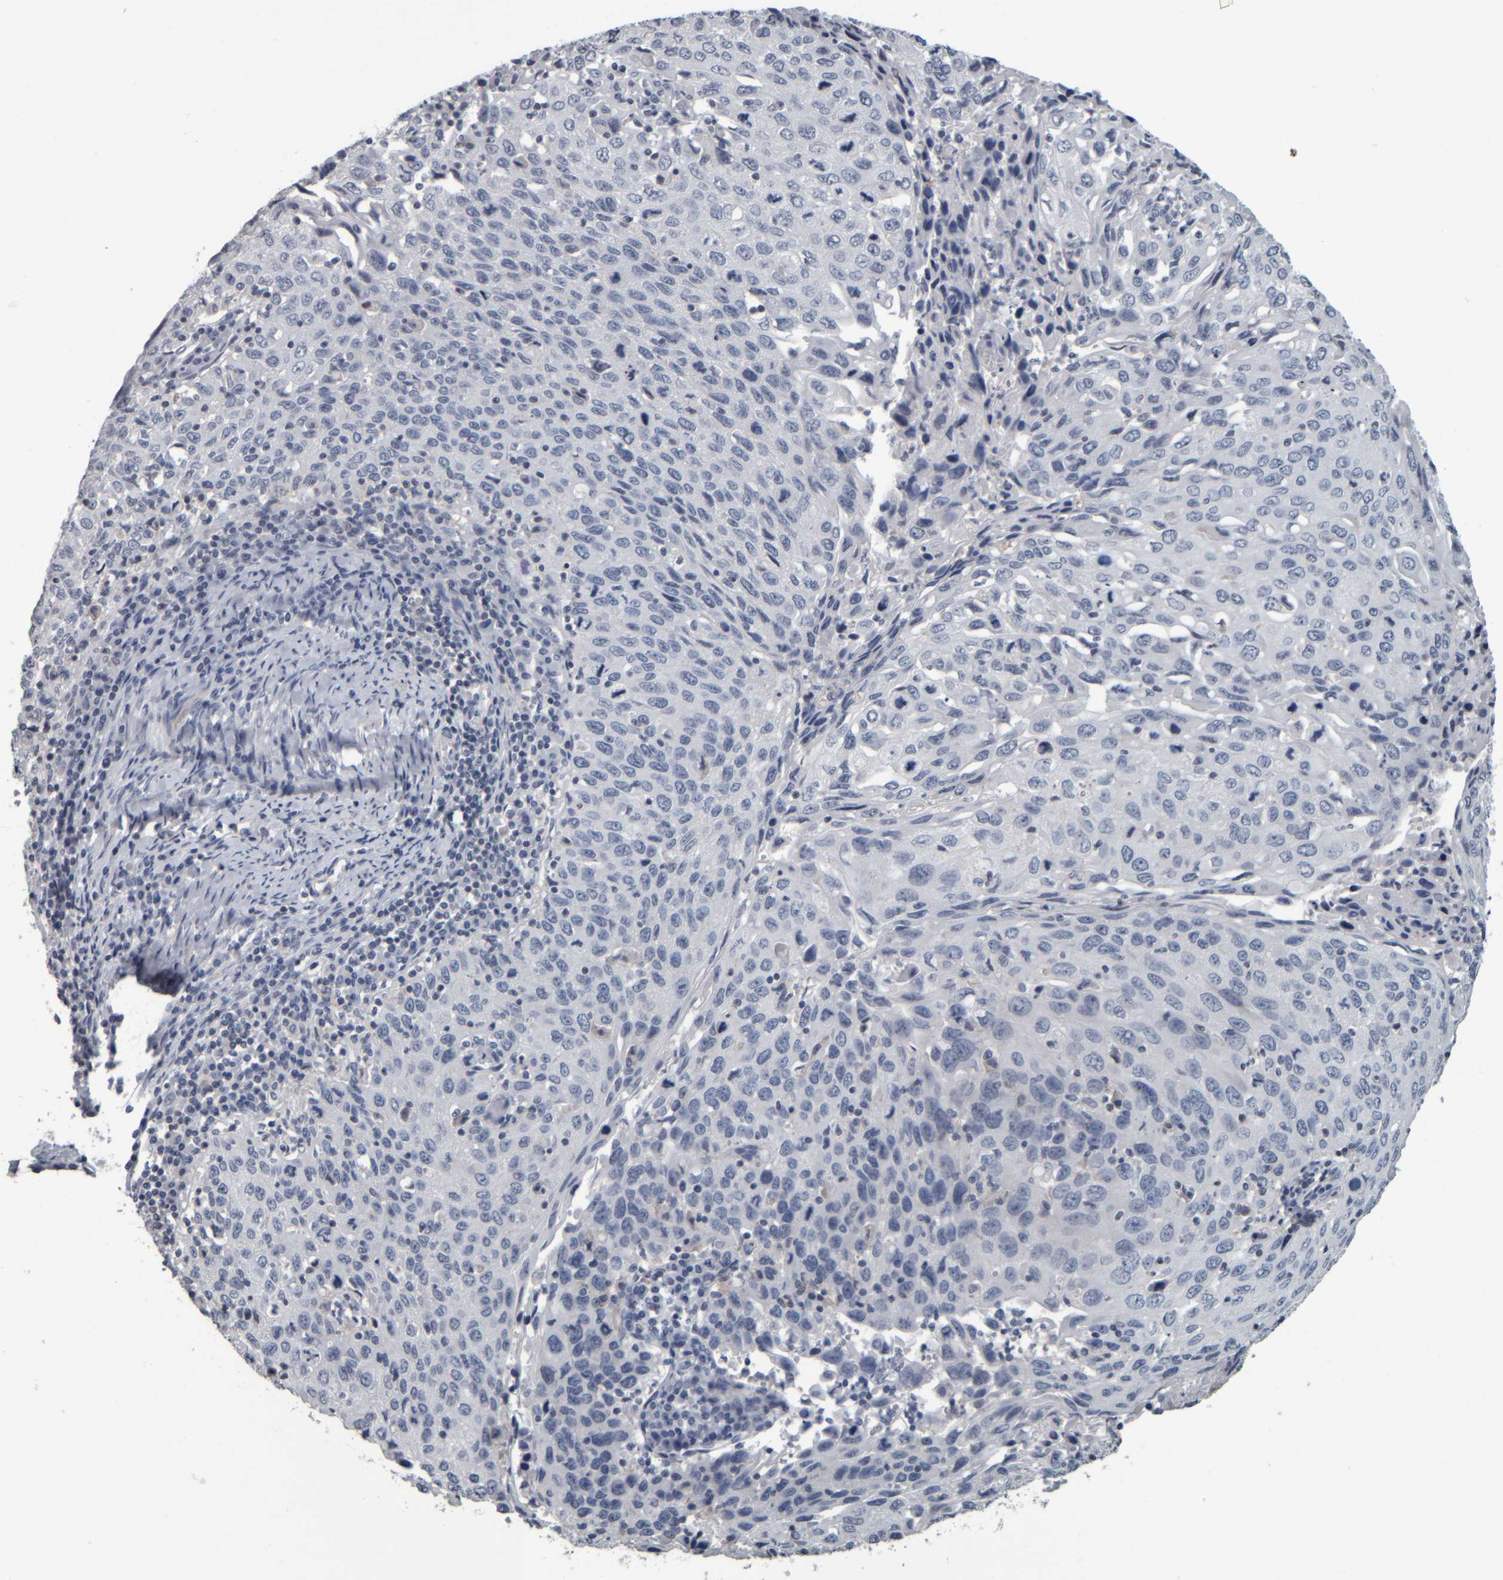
{"staining": {"intensity": "negative", "quantity": "none", "location": "none"}, "tissue": "cervical cancer", "cell_type": "Tumor cells", "image_type": "cancer", "snomed": [{"axis": "morphology", "description": "Squamous cell carcinoma, NOS"}, {"axis": "topography", "description": "Cervix"}], "caption": "A micrograph of human cervical cancer (squamous cell carcinoma) is negative for staining in tumor cells.", "gene": "CAVIN4", "patient": {"sex": "female", "age": 53}}